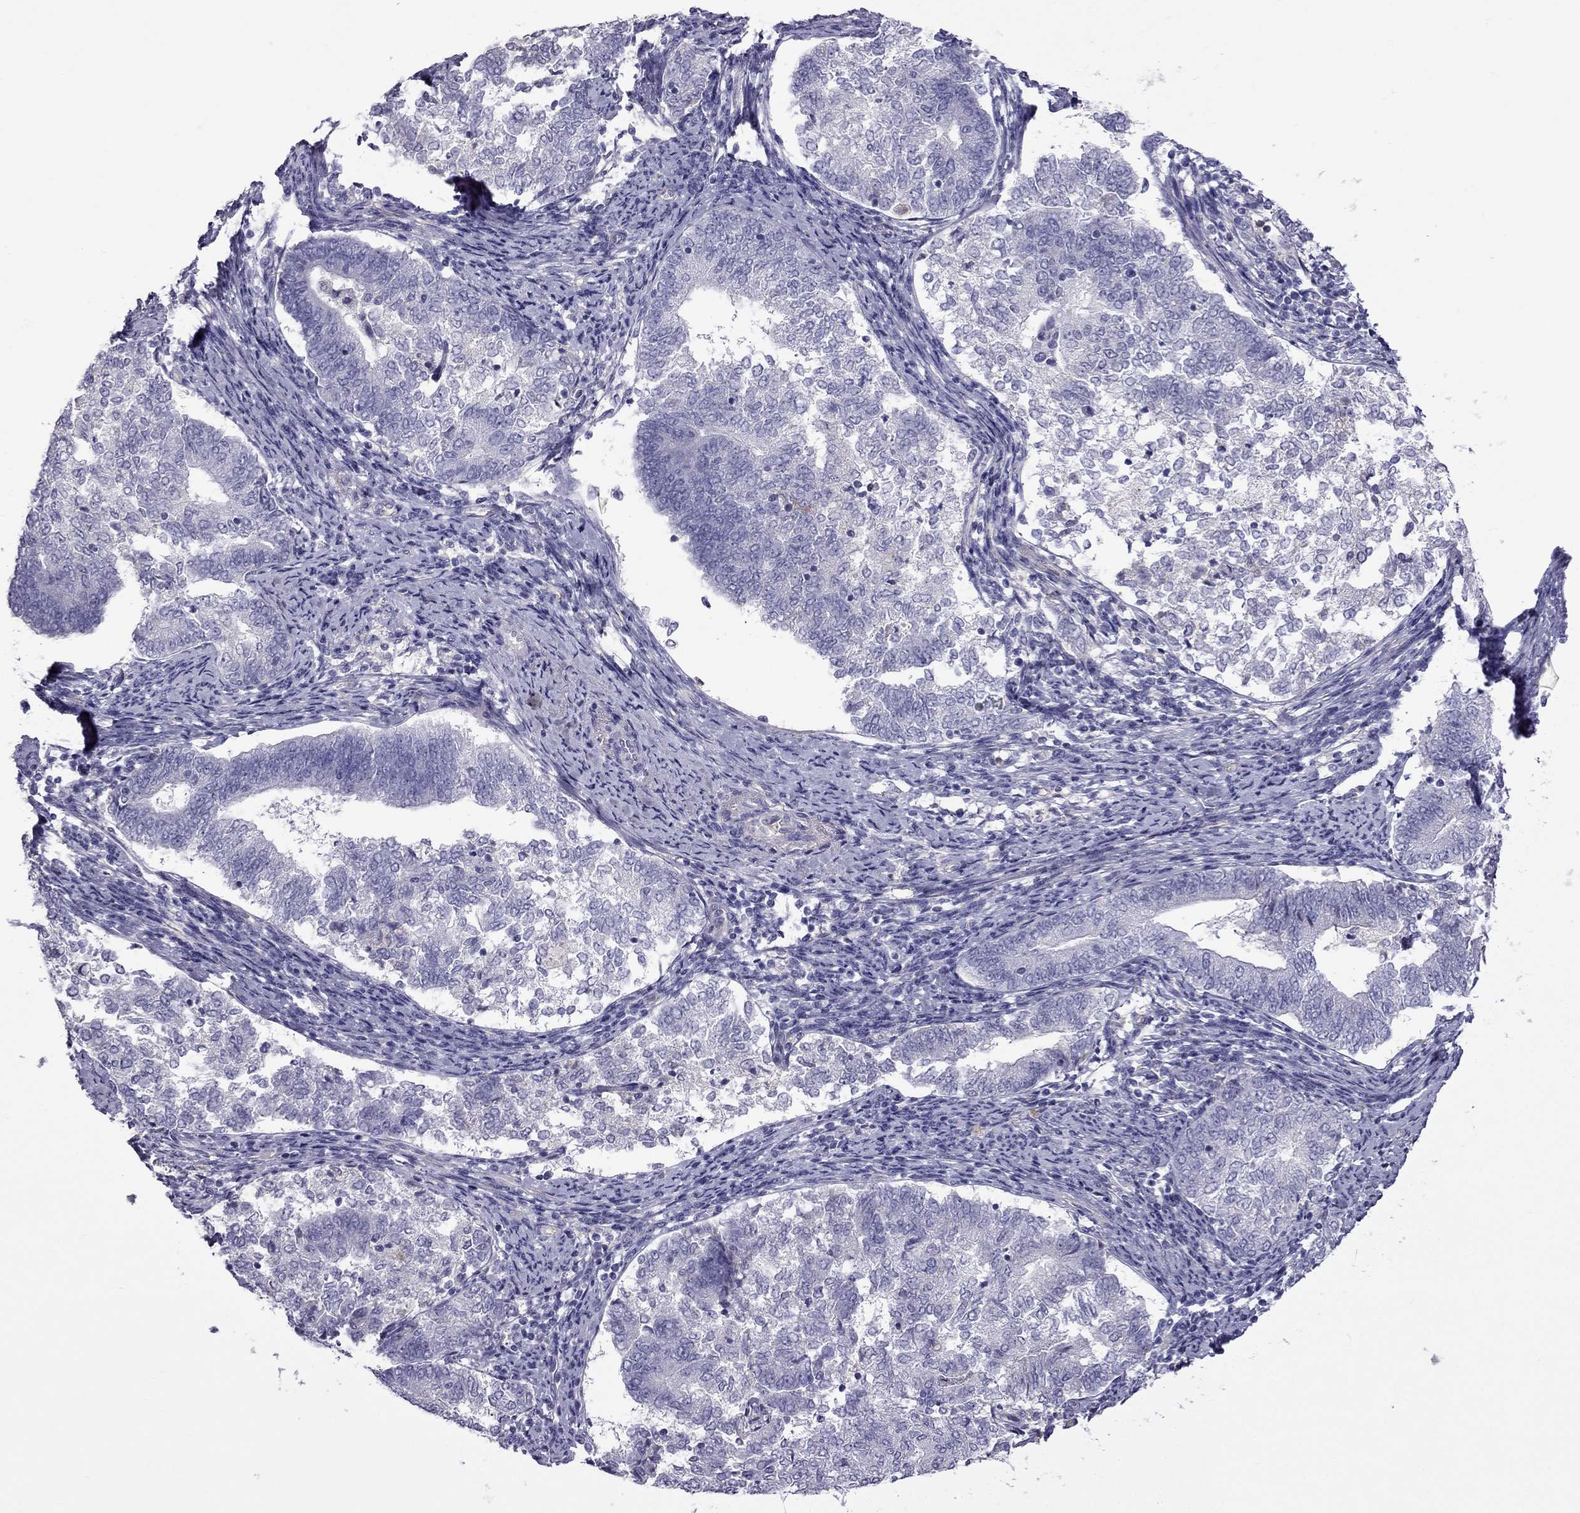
{"staining": {"intensity": "negative", "quantity": "none", "location": "none"}, "tissue": "endometrial cancer", "cell_type": "Tumor cells", "image_type": "cancer", "snomed": [{"axis": "morphology", "description": "Adenocarcinoma, NOS"}, {"axis": "topography", "description": "Endometrium"}], "caption": "Protein analysis of endometrial cancer (adenocarcinoma) exhibits no significant expression in tumor cells.", "gene": "STOML3", "patient": {"sex": "female", "age": 65}}